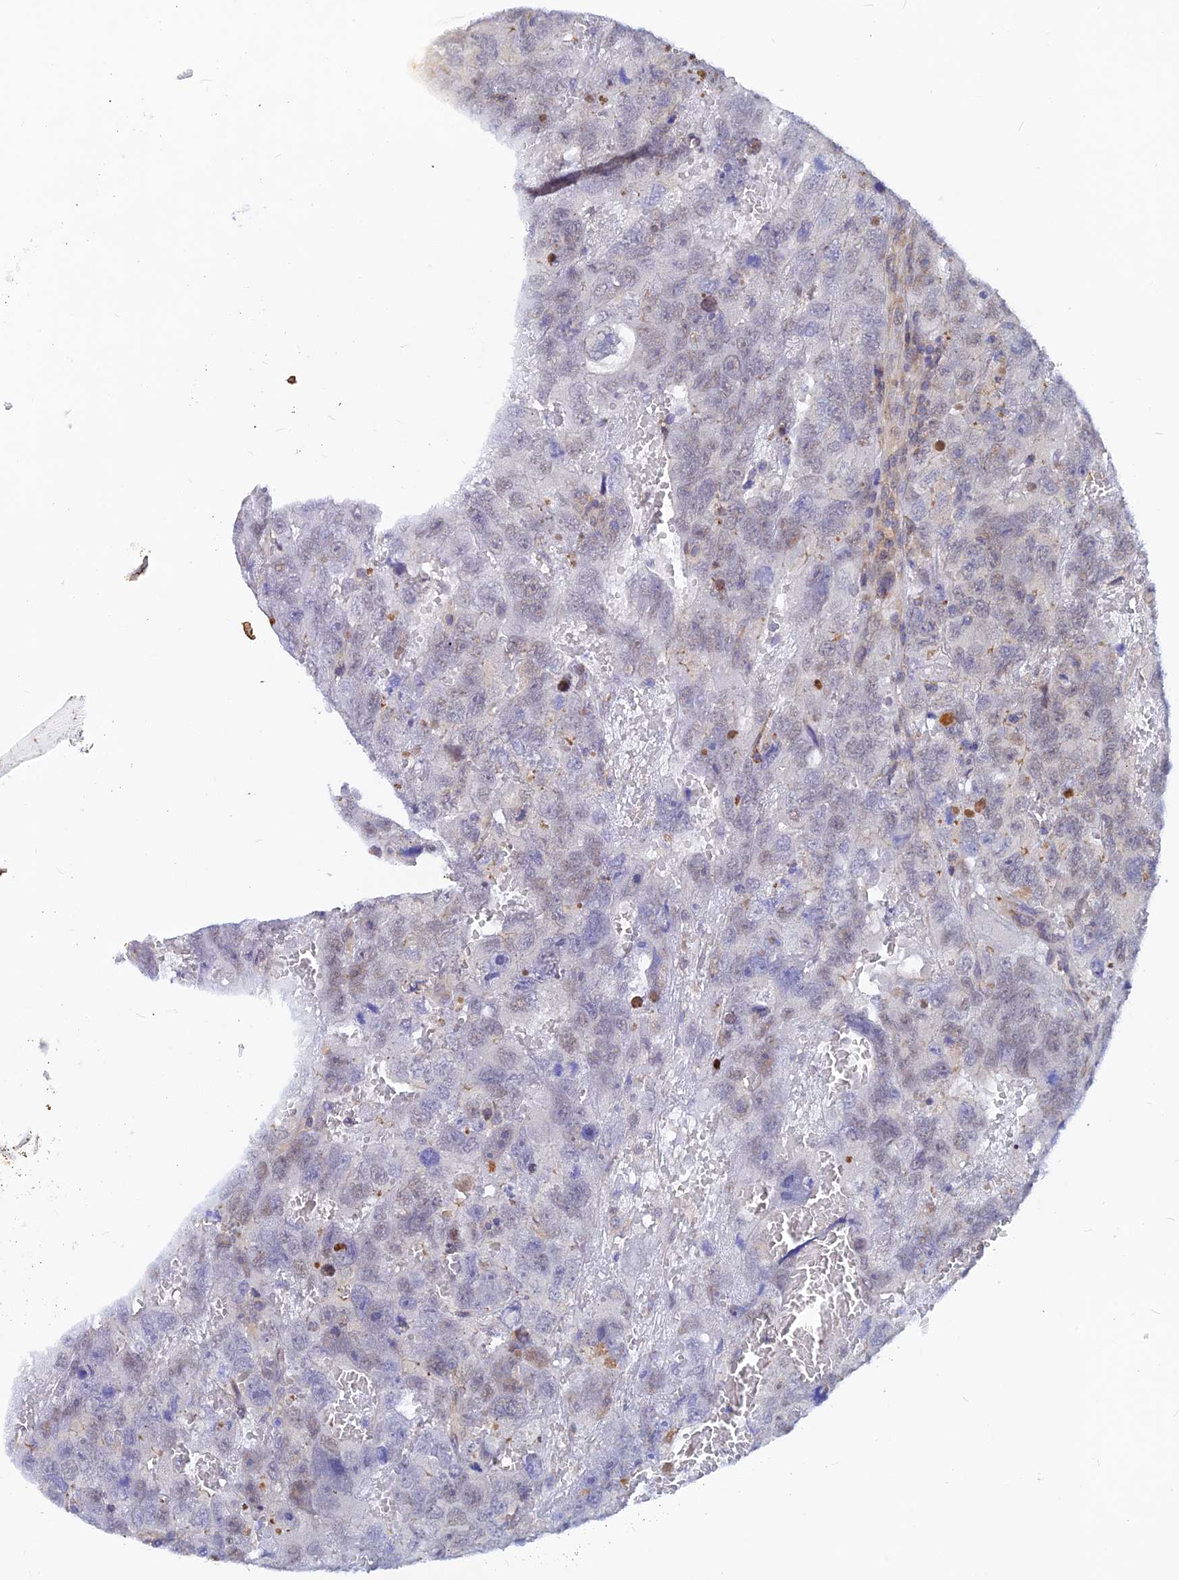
{"staining": {"intensity": "weak", "quantity": "25%-75%", "location": "nuclear"}, "tissue": "testis cancer", "cell_type": "Tumor cells", "image_type": "cancer", "snomed": [{"axis": "morphology", "description": "Carcinoma, Embryonal, NOS"}, {"axis": "topography", "description": "Testis"}], "caption": "Human embryonal carcinoma (testis) stained with a brown dye demonstrates weak nuclear positive positivity in approximately 25%-75% of tumor cells.", "gene": "DNAJC16", "patient": {"sex": "male", "age": 45}}